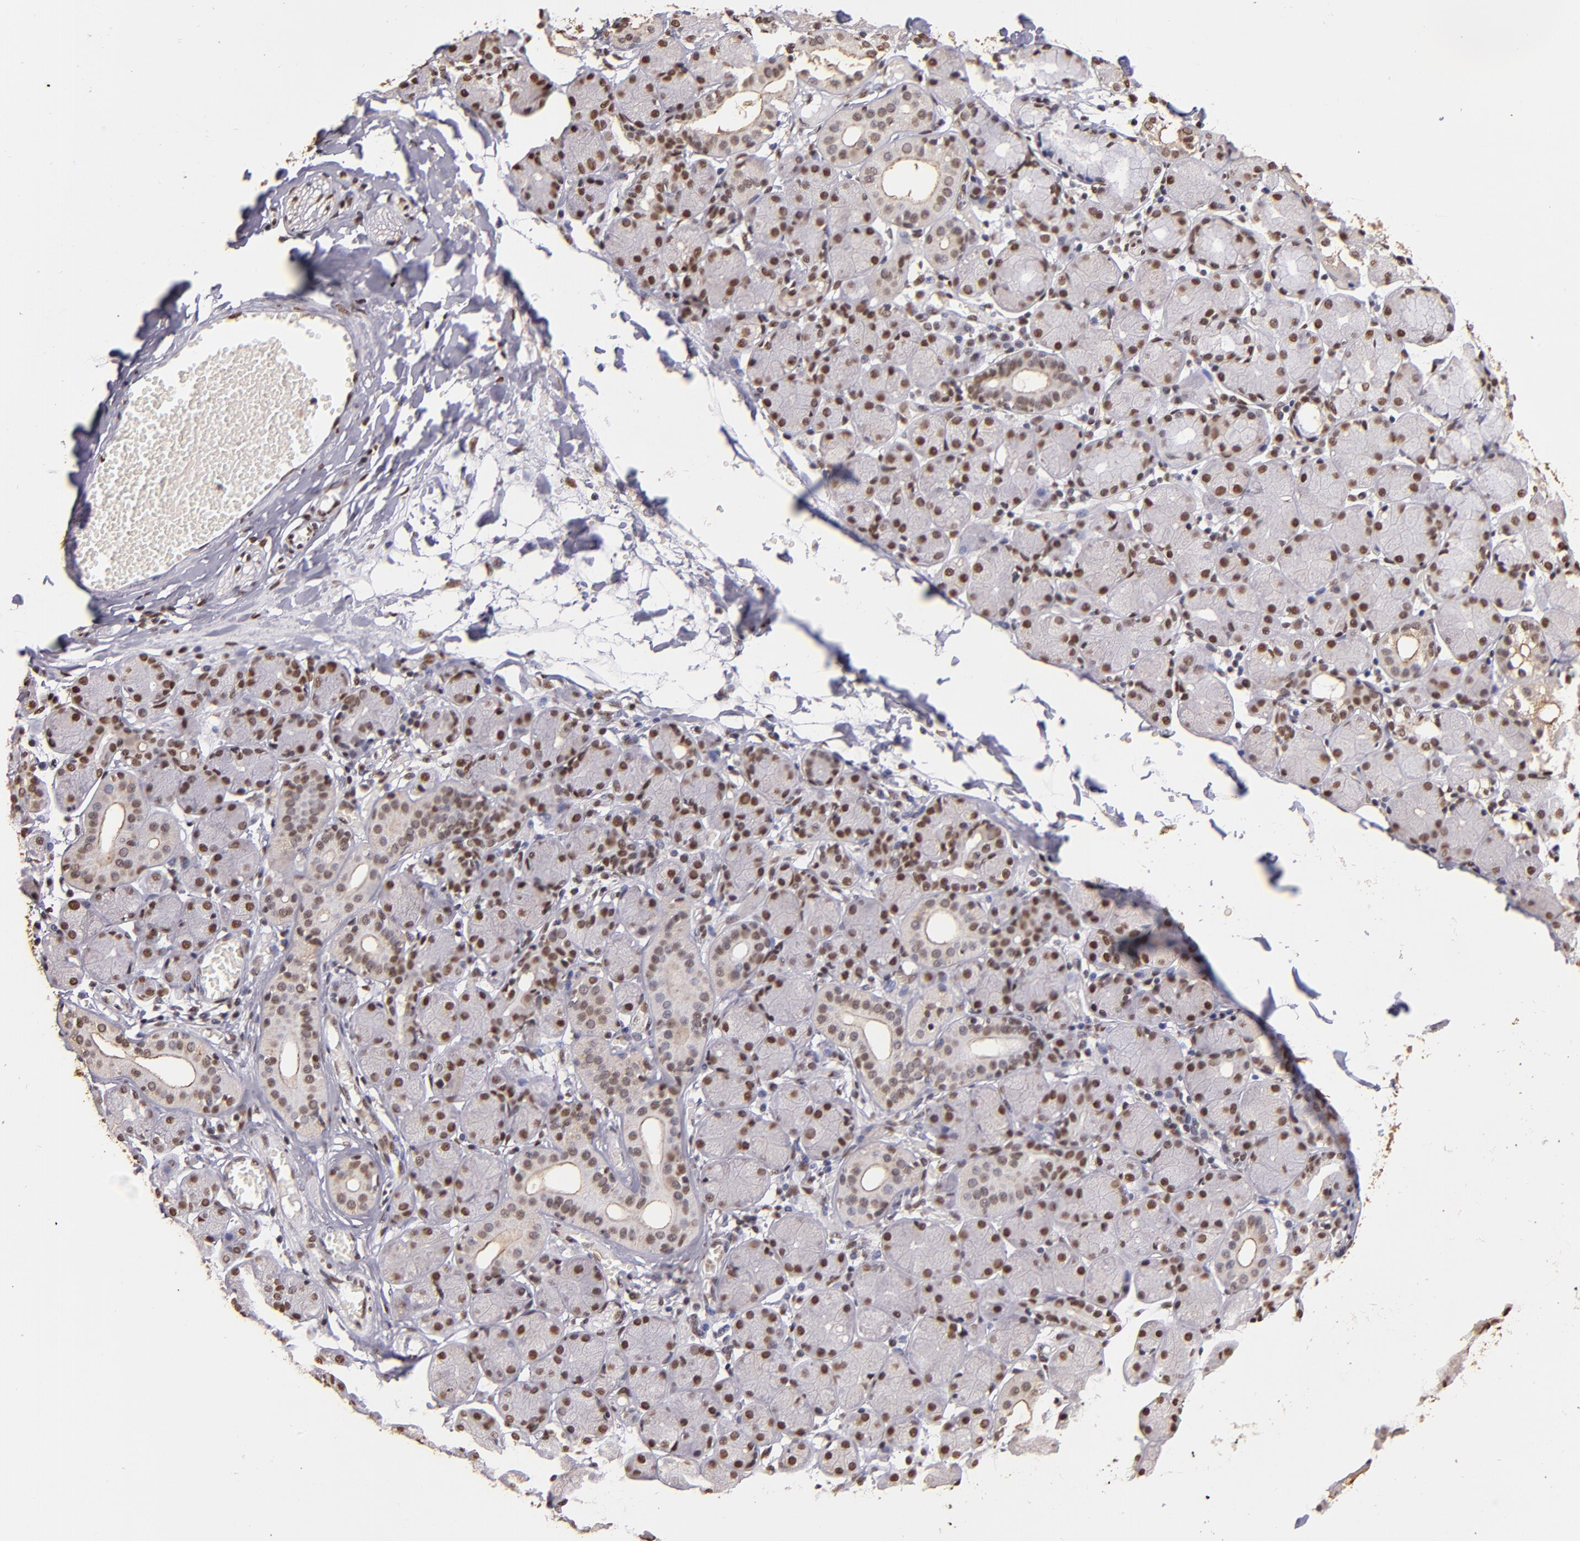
{"staining": {"intensity": "moderate", "quantity": ">75%", "location": "nuclear"}, "tissue": "salivary gland", "cell_type": "Glandular cells", "image_type": "normal", "snomed": [{"axis": "morphology", "description": "Normal tissue, NOS"}, {"axis": "topography", "description": "Salivary gland"}], "caption": "IHC histopathology image of normal salivary gland: salivary gland stained using IHC reveals medium levels of moderate protein expression localized specifically in the nuclear of glandular cells, appearing as a nuclear brown color.", "gene": "SP1", "patient": {"sex": "female", "age": 24}}